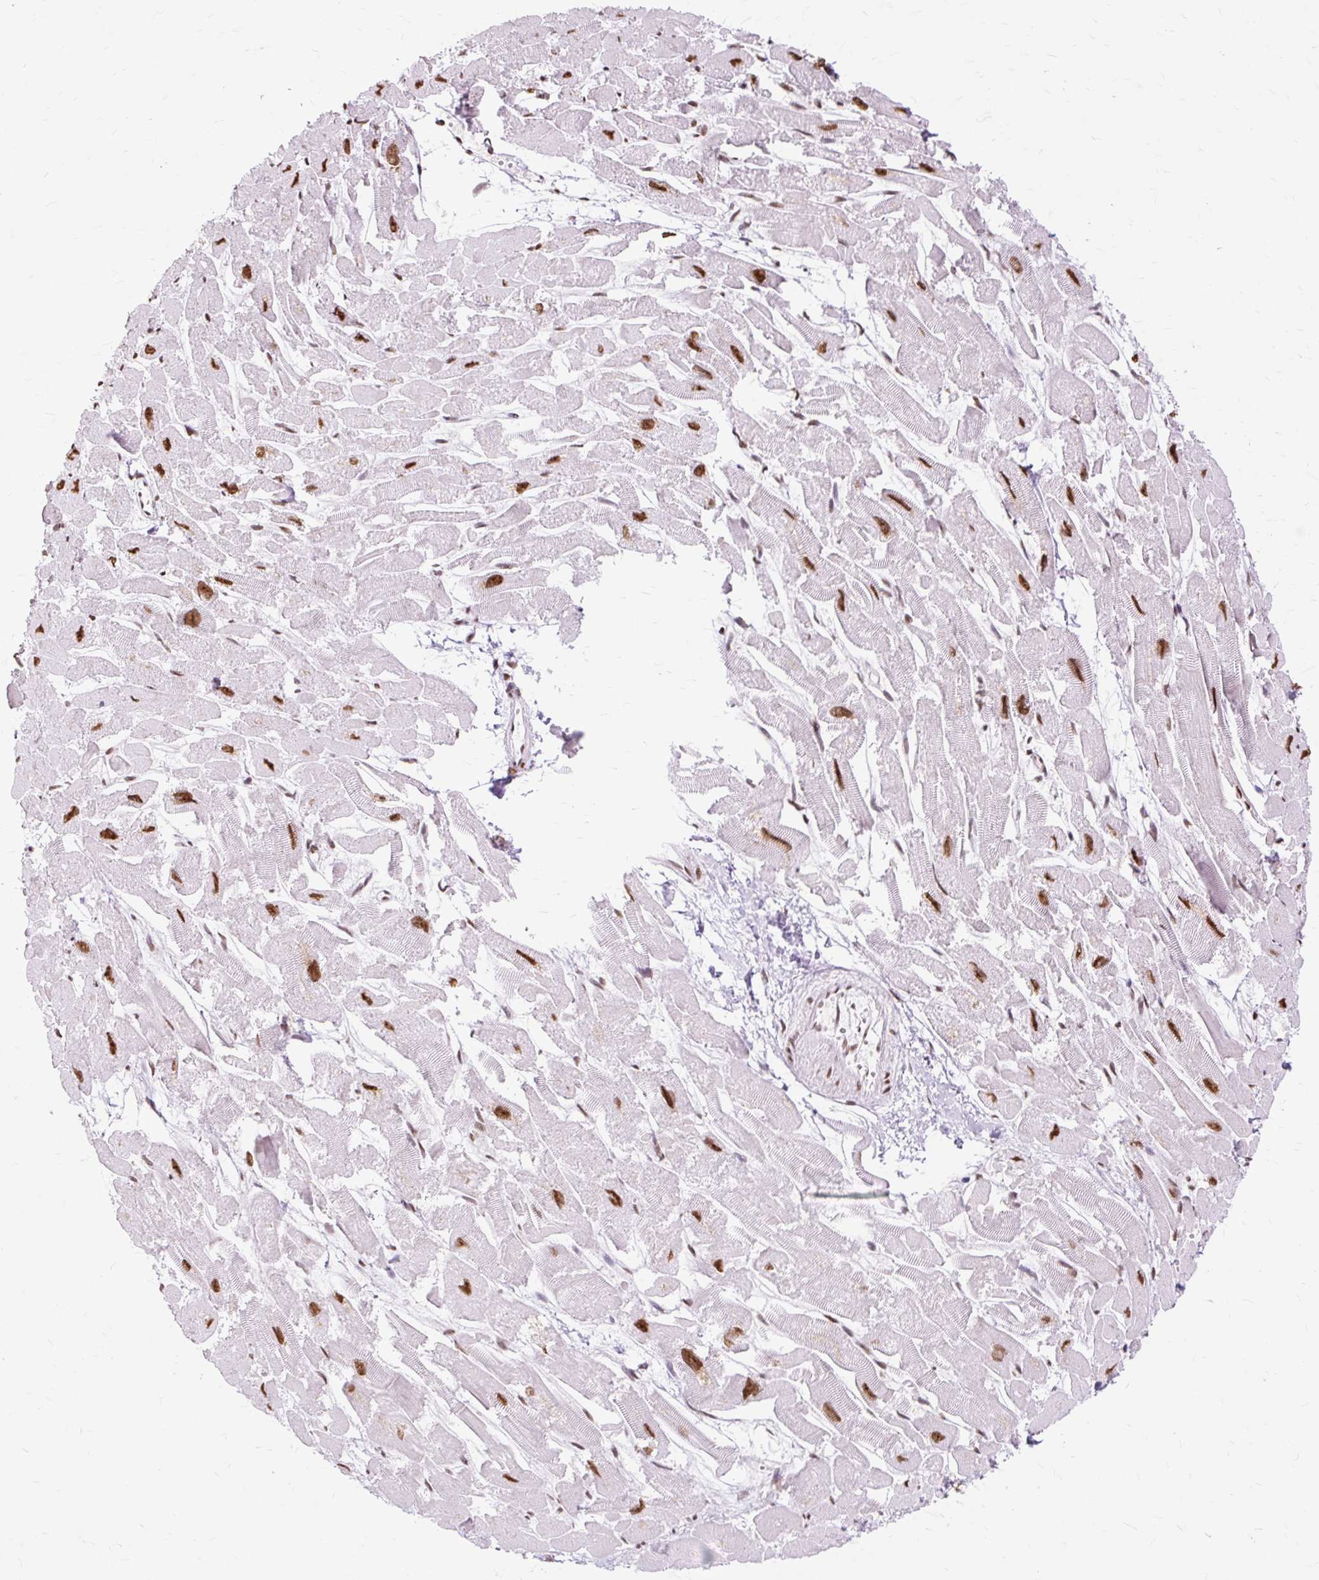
{"staining": {"intensity": "strong", "quantity": ">75%", "location": "nuclear"}, "tissue": "heart muscle", "cell_type": "Cardiomyocytes", "image_type": "normal", "snomed": [{"axis": "morphology", "description": "Normal tissue, NOS"}, {"axis": "topography", "description": "Heart"}], "caption": "Immunohistochemistry of benign heart muscle shows high levels of strong nuclear staining in approximately >75% of cardiomyocytes. The staining was performed using DAB (3,3'-diaminobenzidine) to visualize the protein expression in brown, while the nuclei were stained in blue with hematoxylin (Magnification: 20x).", "gene": "XRCC6", "patient": {"sex": "male", "age": 54}}